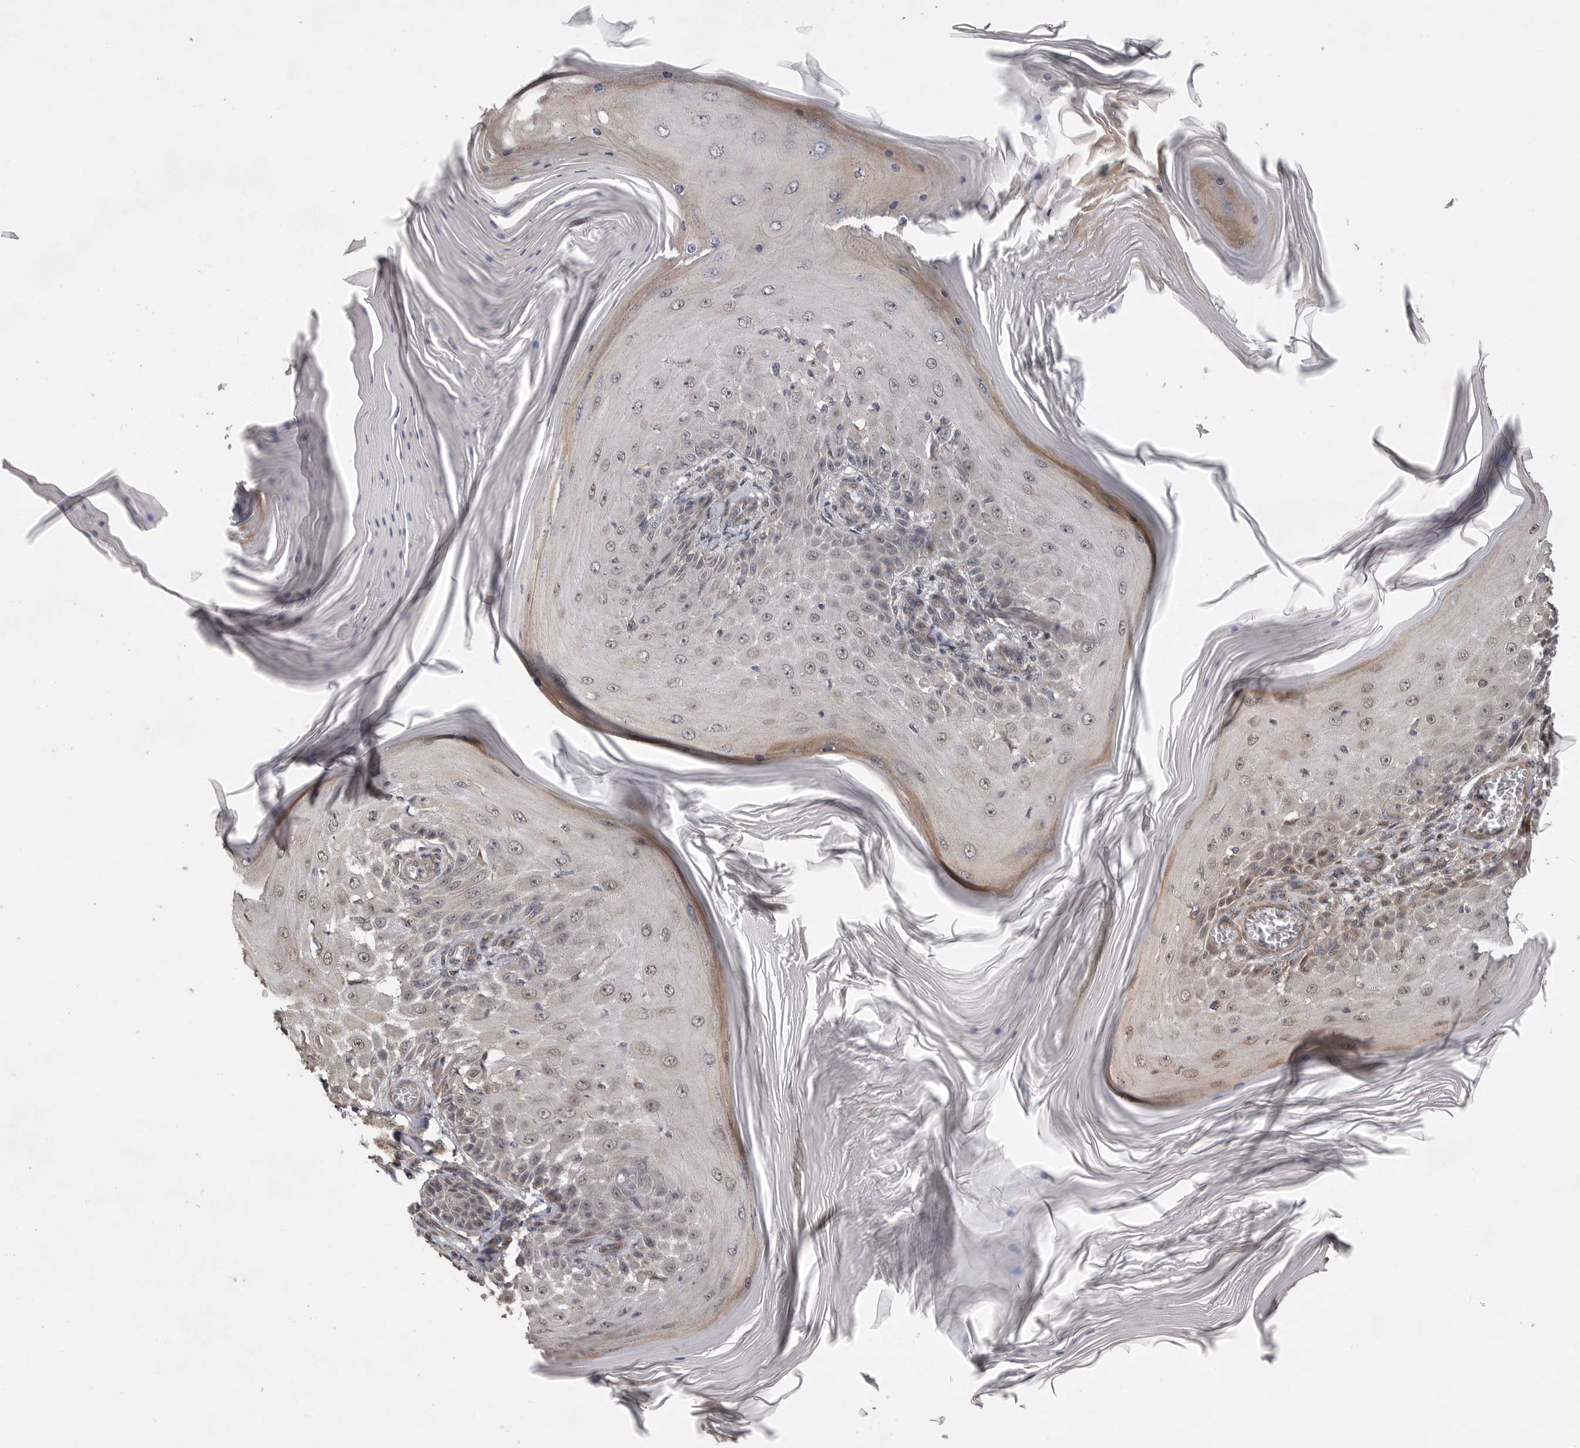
{"staining": {"intensity": "weak", "quantity": "25%-75%", "location": "cytoplasmic/membranous"}, "tissue": "skin cancer", "cell_type": "Tumor cells", "image_type": "cancer", "snomed": [{"axis": "morphology", "description": "Squamous cell carcinoma, NOS"}, {"axis": "topography", "description": "Skin"}], "caption": "Protein analysis of skin squamous cell carcinoma tissue shows weak cytoplasmic/membranous positivity in about 25%-75% of tumor cells.", "gene": "EDEM3", "patient": {"sex": "female", "age": 73}}